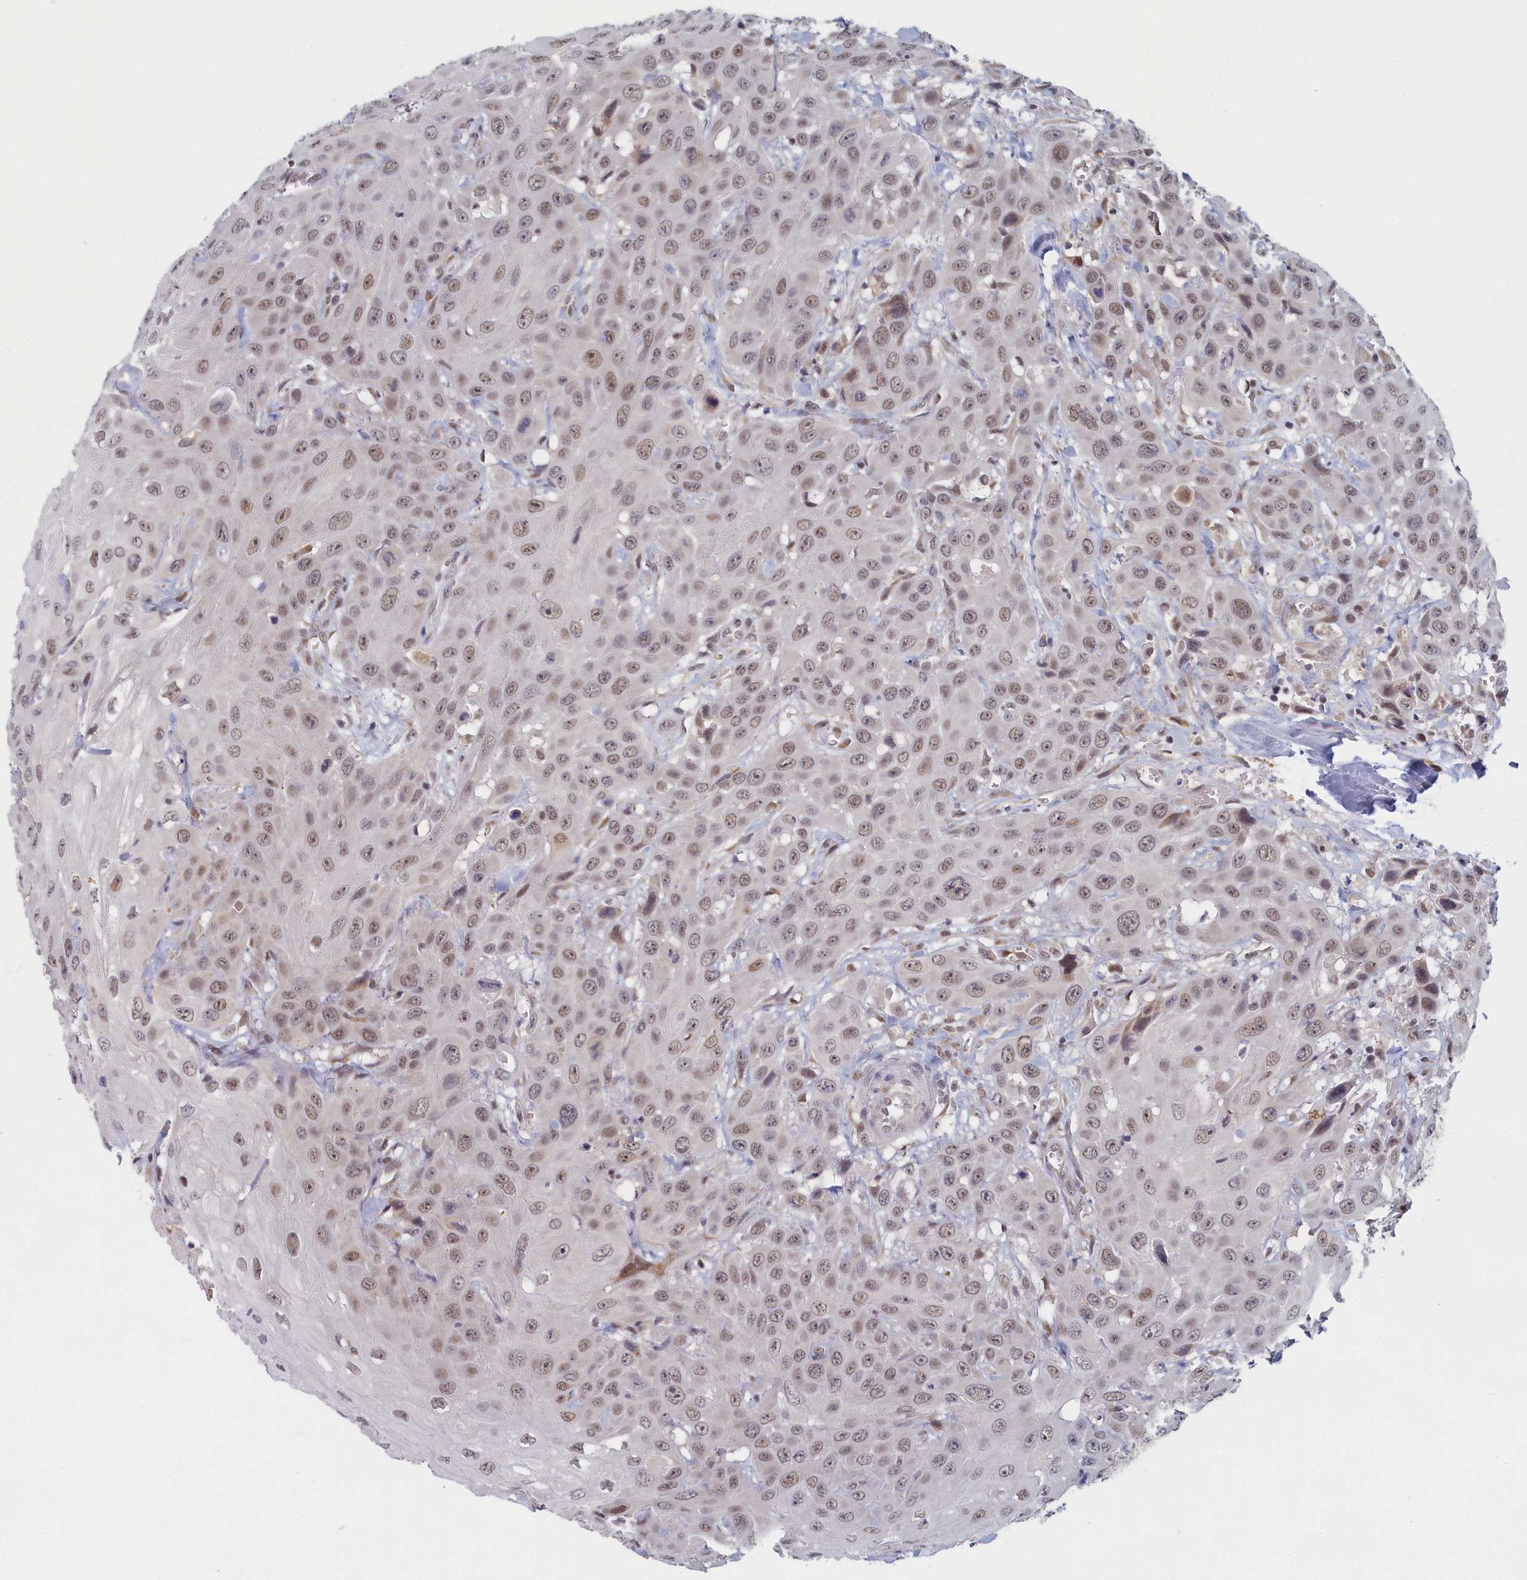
{"staining": {"intensity": "weak", "quantity": "25%-75%", "location": "nuclear"}, "tissue": "head and neck cancer", "cell_type": "Tumor cells", "image_type": "cancer", "snomed": [{"axis": "morphology", "description": "Squamous cell carcinoma, NOS"}, {"axis": "topography", "description": "Head-Neck"}], "caption": "Protein analysis of squamous cell carcinoma (head and neck) tissue shows weak nuclear staining in about 25%-75% of tumor cells. (brown staining indicates protein expression, while blue staining denotes nuclei).", "gene": "DNAJC17", "patient": {"sex": "male", "age": 81}}